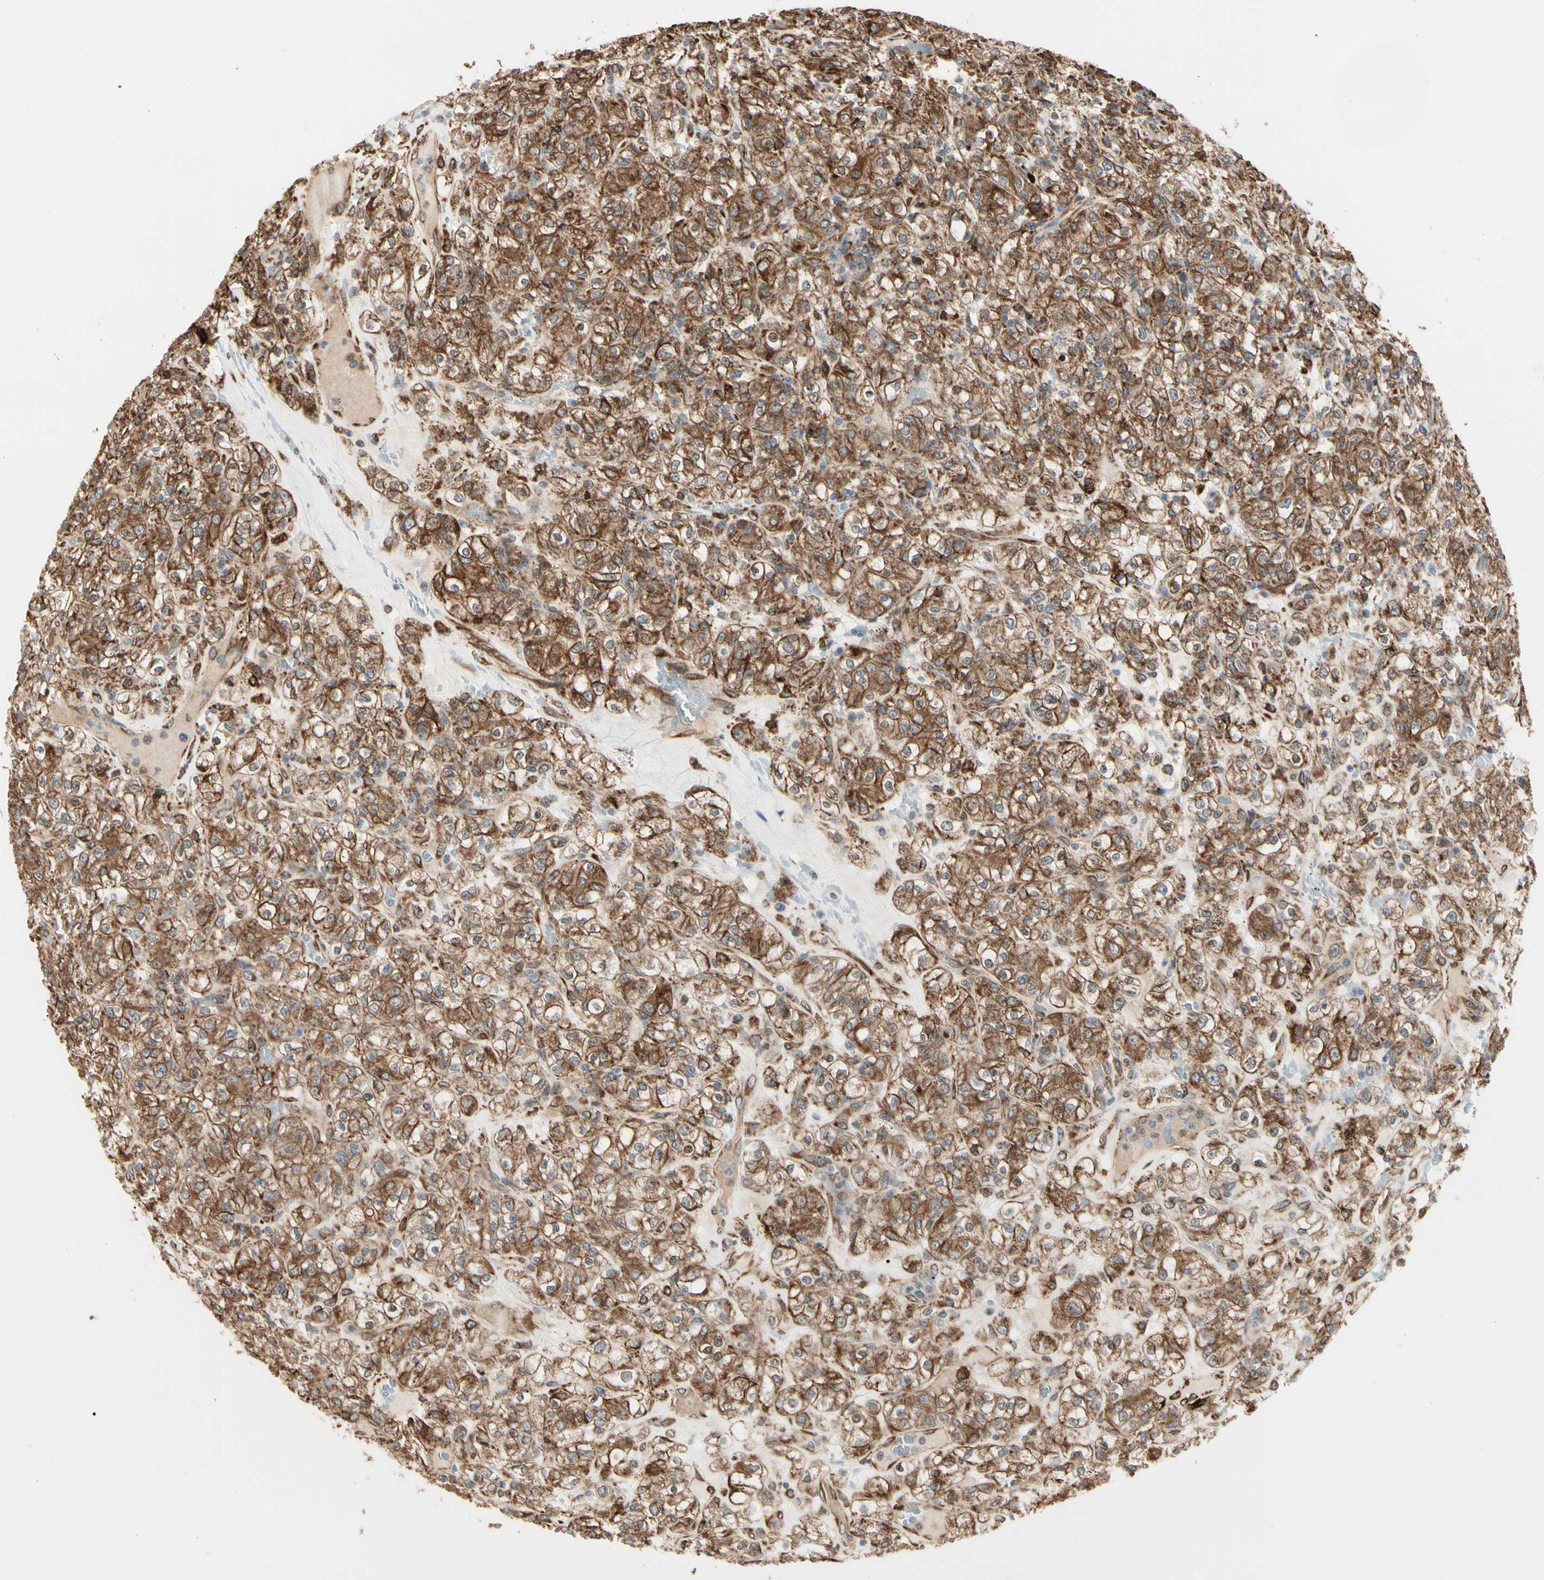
{"staining": {"intensity": "moderate", "quantity": ">75%", "location": "cytoplasmic/membranous"}, "tissue": "renal cancer", "cell_type": "Tumor cells", "image_type": "cancer", "snomed": [{"axis": "morphology", "description": "Normal tissue, NOS"}, {"axis": "morphology", "description": "Adenocarcinoma, NOS"}, {"axis": "topography", "description": "Kidney"}], "caption": "Human renal adenocarcinoma stained with a protein marker reveals moderate staining in tumor cells.", "gene": "HSP90B1", "patient": {"sex": "female", "age": 72}}